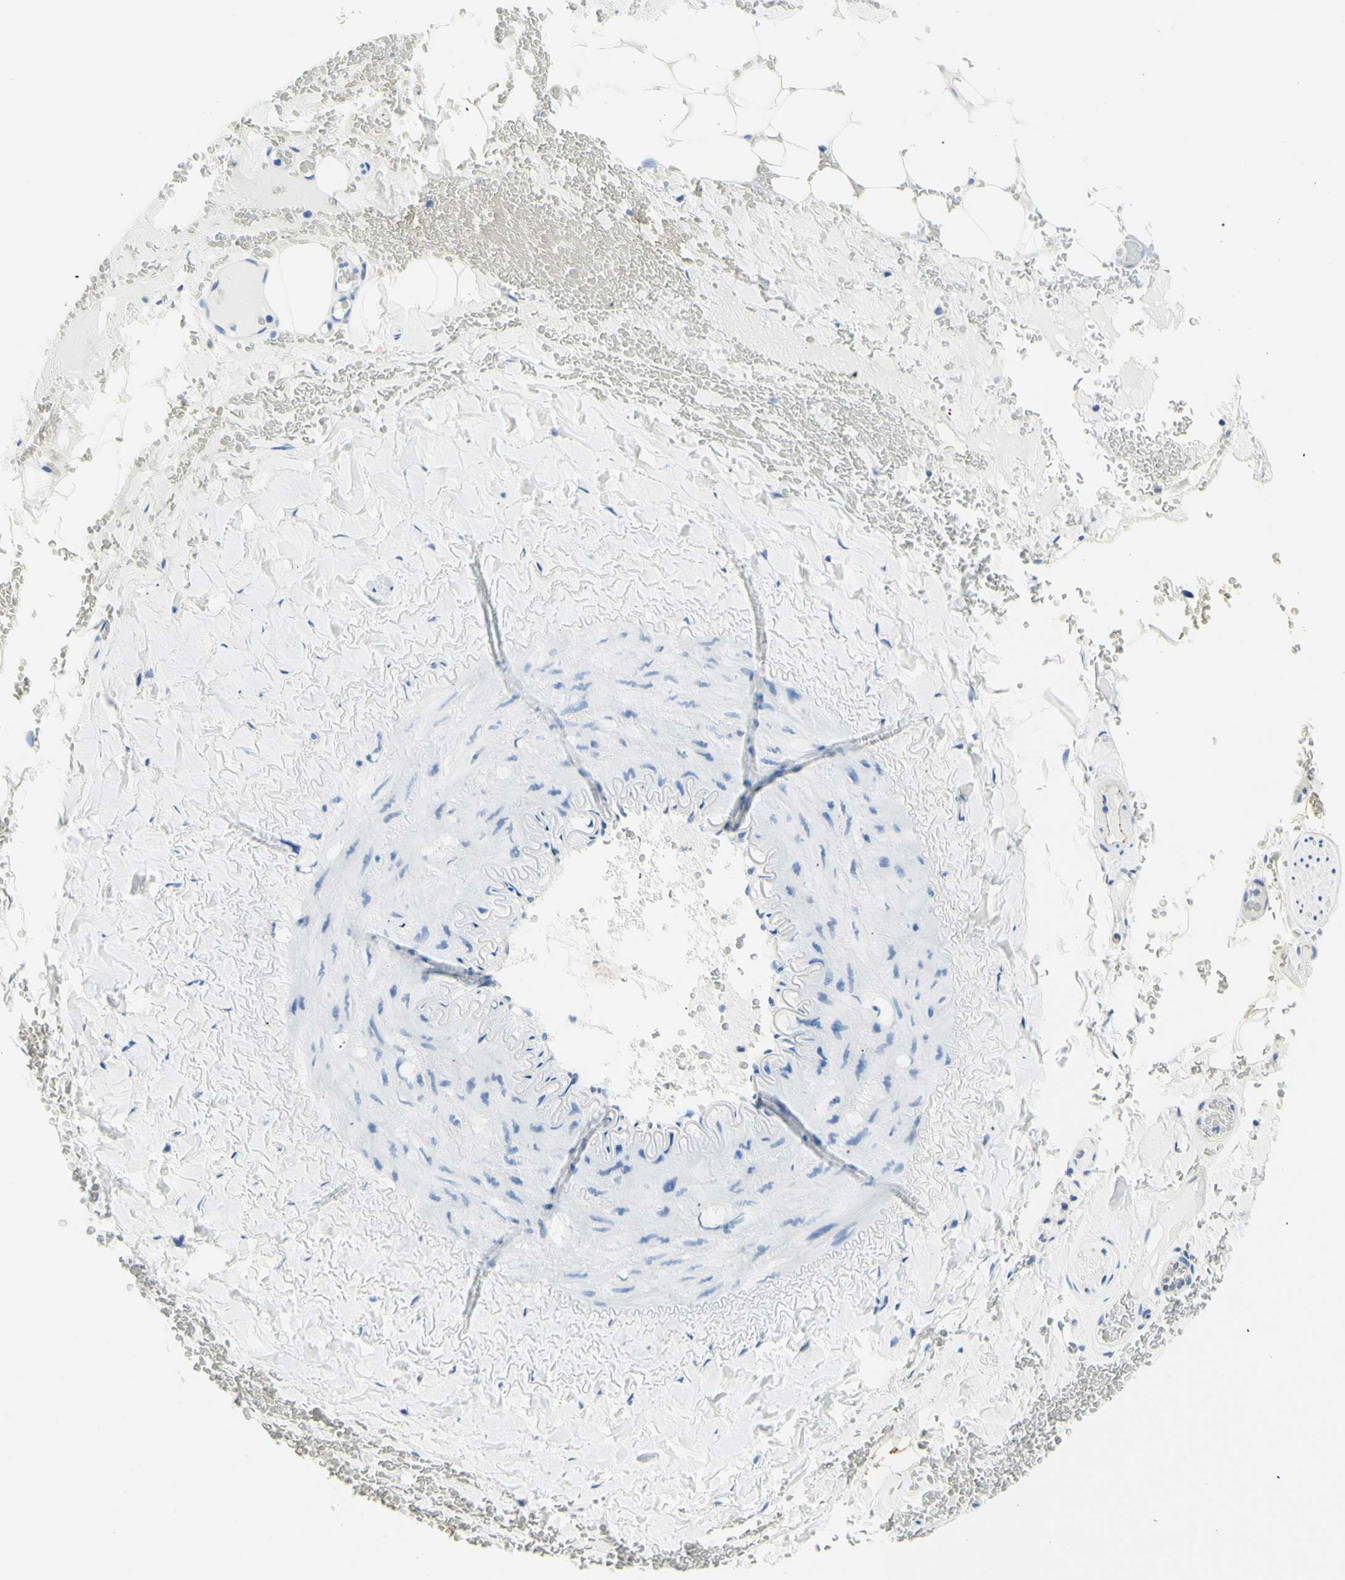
{"staining": {"intensity": "negative", "quantity": "none", "location": "none"}, "tissue": "adipose tissue", "cell_type": "Adipocytes", "image_type": "normal", "snomed": [{"axis": "morphology", "description": "Normal tissue, NOS"}, {"axis": "topography", "description": "Peripheral nerve tissue"}], "caption": "Immunohistochemistry of benign adipose tissue reveals no positivity in adipocytes.", "gene": "HPCA", "patient": {"sex": "male", "age": 70}}